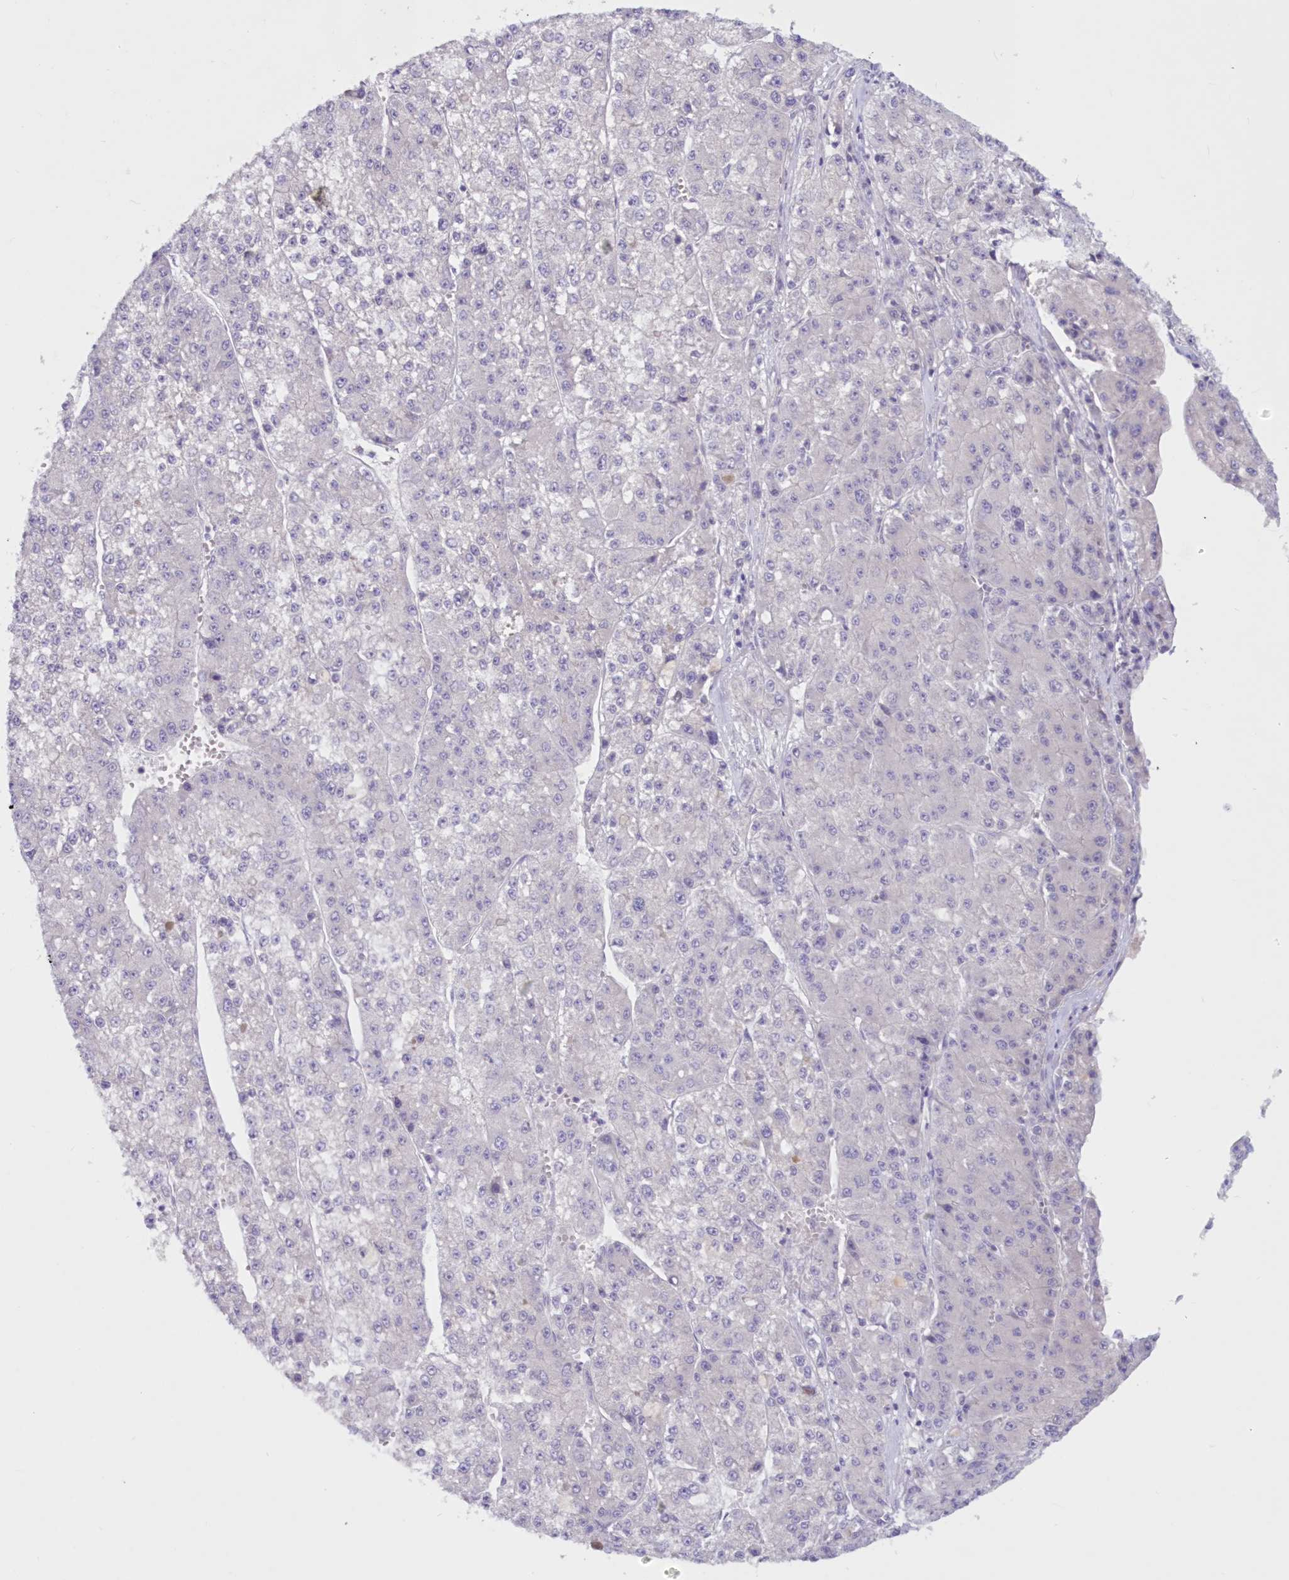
{"staining": {"intensity": "negative", "quantity": "none", "location": "none"}, "tissue": "liver cancer", "cell_type": "Tumor cells", "image_type": "cancer", "snomed": [{"axis": "morphology", "description": "Carcinoma, Hepatocellular, NOS"}, {"axis": "topography", "description": "Liver"}], "caption": "Micrograph shows no protein positivity in tumor cells of liver cancer tissue.", "gene": "SNED1", "patient": {"sex": "female", "age": 73}}